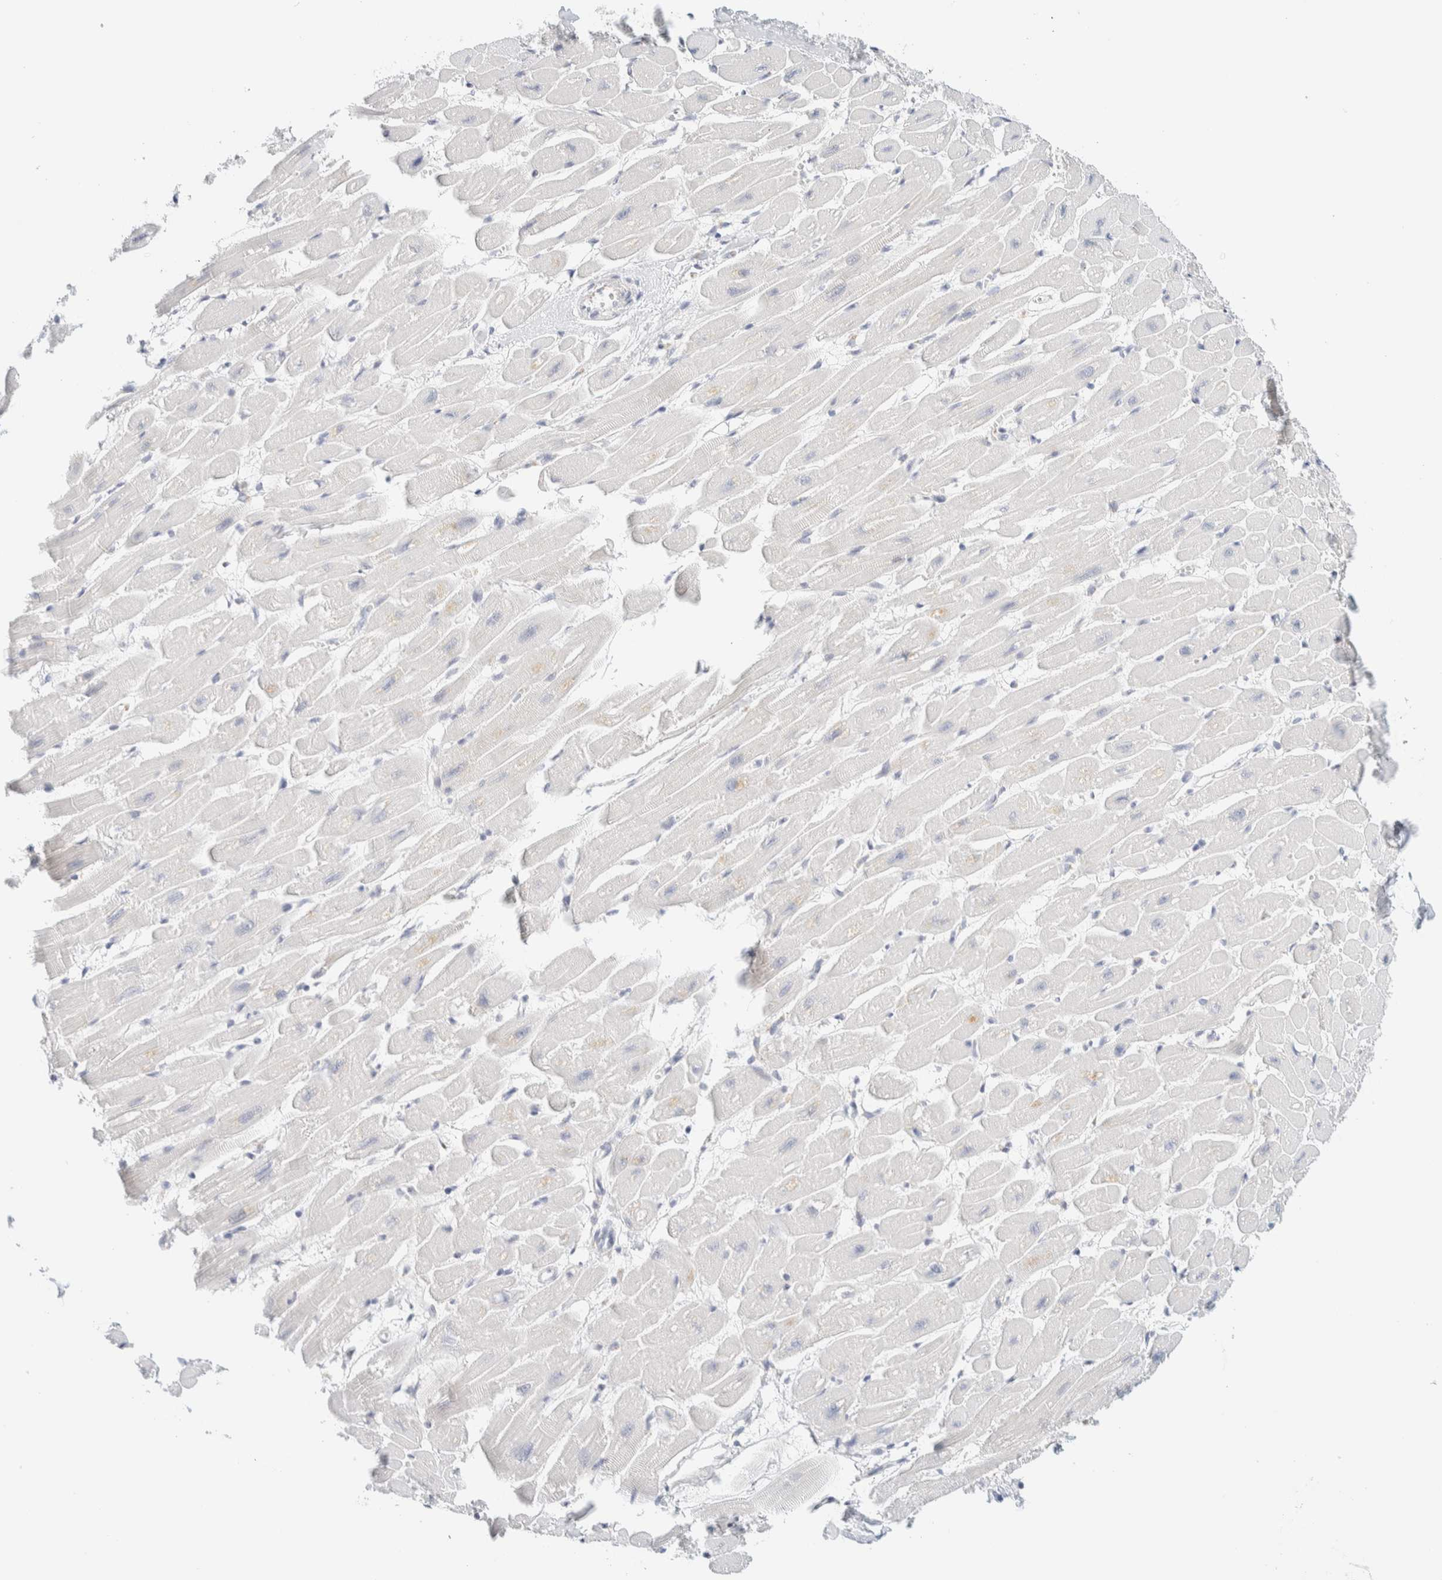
{"staining": {"intensity": "negative", "quantity": "none", "location": "none"}, "tissue": "heart muscle", "cell_type": "Cardiomyocytes", "image_type": "normal", "snomed": [{"axis": "morphology", "description": "Normal tissue, NOS"}, {"axis": "topography", "description": "Heart"}], "caption": "Heart muscle stained for a protein using immunohistochemistry reveals no staining cardiomyocytes.", "gene": "SPNS3", "patient": {"sex": "female", "age": 54}}